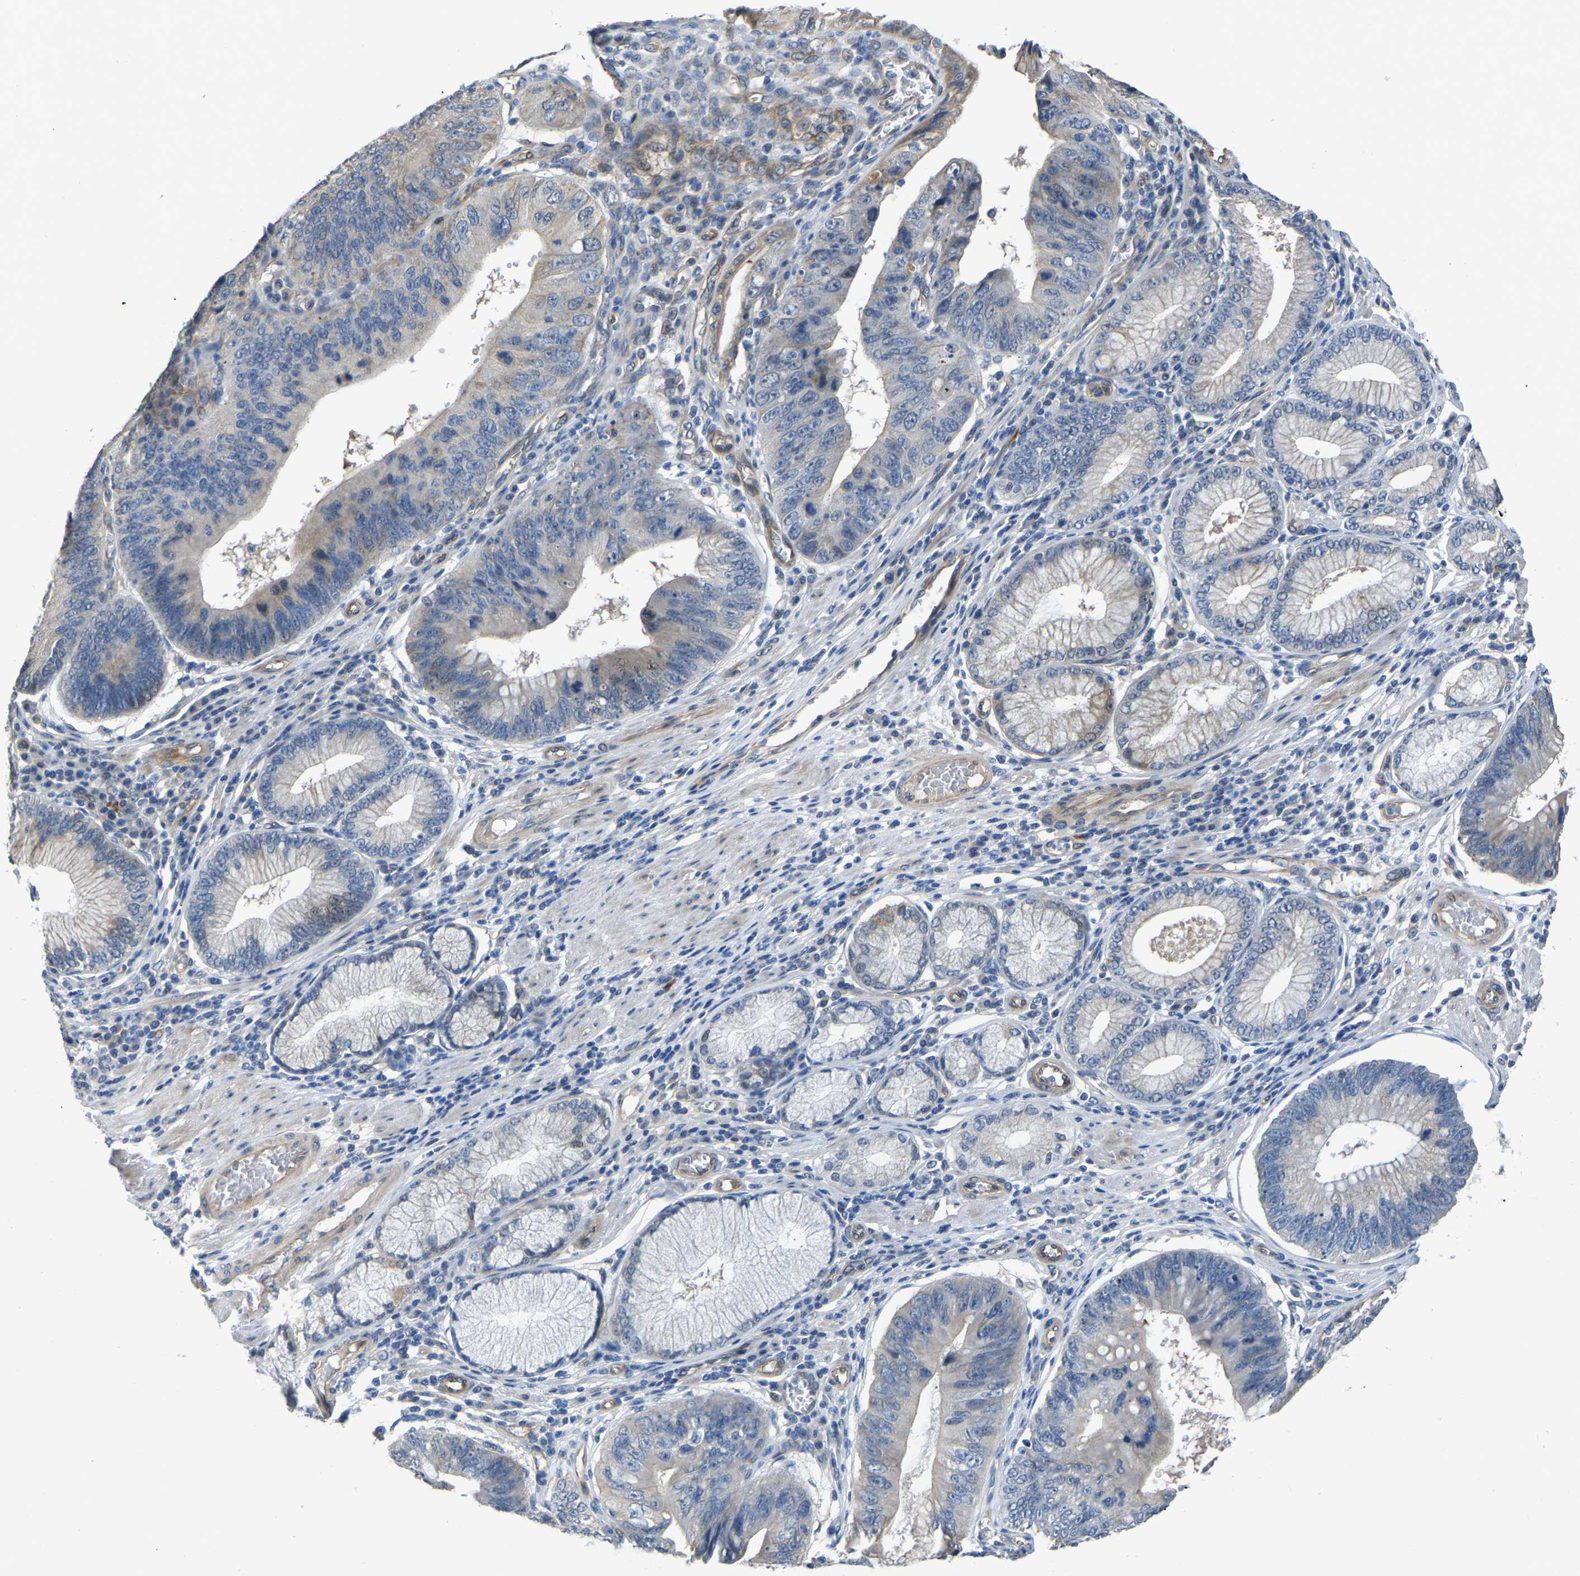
{"staining": {"intensity": "weak", "quantity": "<25%", "location": "cytoplasmic/membranous"}, "tissue": "stomach cancer", "cell_type": "Tumor cells", "image_type": "cancer", "snomed": [{"axis": "morphology", "description": "Adenocarcinoma, NOS"}, {"axis": "topography", "description": "Stomach"}], "caption": "The micrograph reveals no staining of tumor cells in stomach cancer.", "gene": "HIGD2B", "patient": {"sex": "male", "age": 59}}